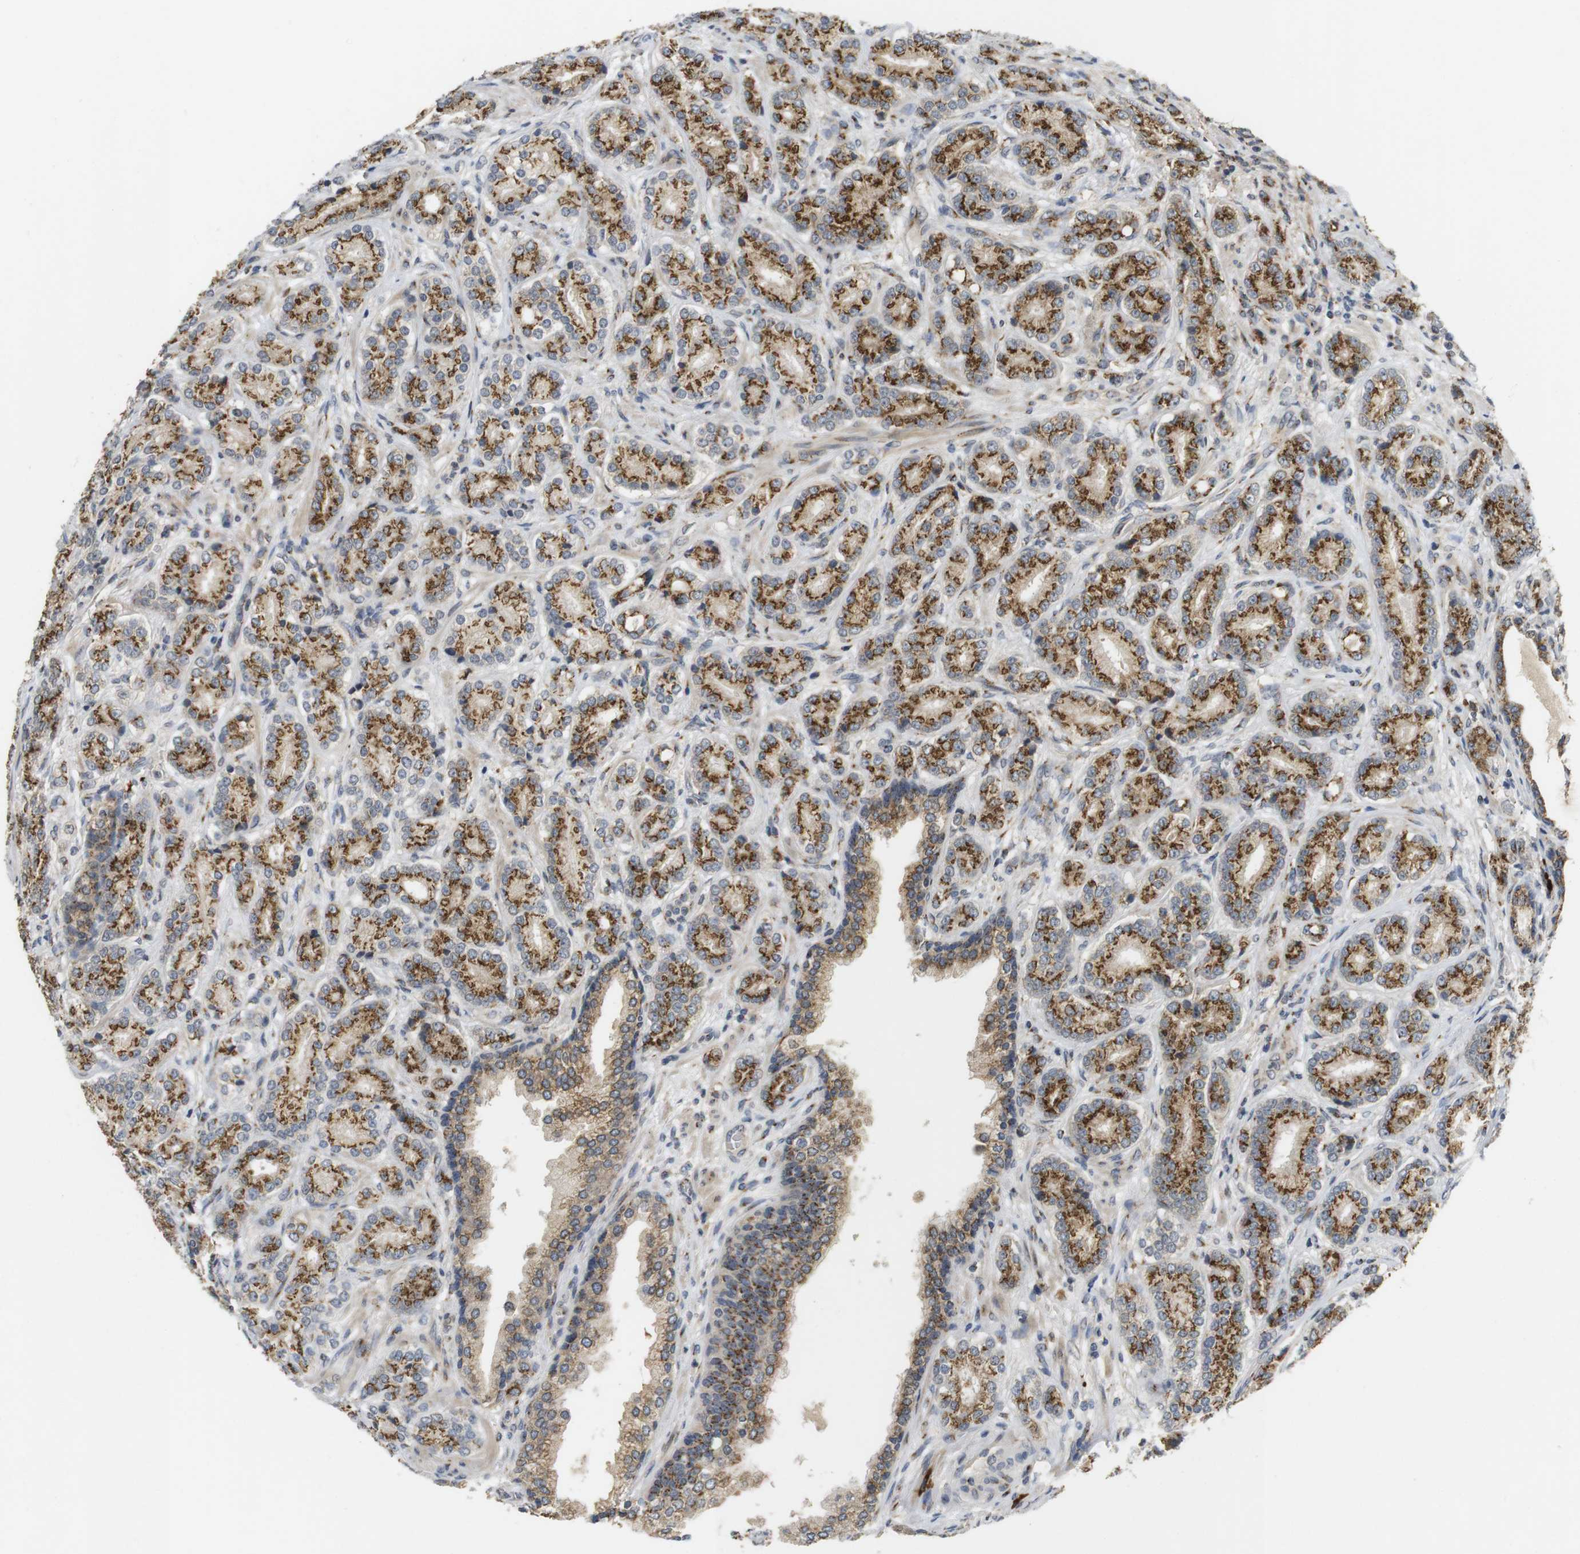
{"staining": {"intensity": "moderate", "quantity": ">75%", "location": "cytoplasmic/membranous"}, "tissue": "prostate cancer", "cell_type": "Tumor cells", "image_type": "cancer", "snomed": [{"axis": "morphology", "description": "Adenocarcinoma, High grade"}, {"axis": "topography", "description": "Prostate"}], "caption": "A brown stain shows moderate cytoplasmic/membranous positivity of a protein in prostate adenocarcinoma (high-grade) tumor cells.", "gene": "ZFPL1", "patient": {"sex": "male", "age": 61}}